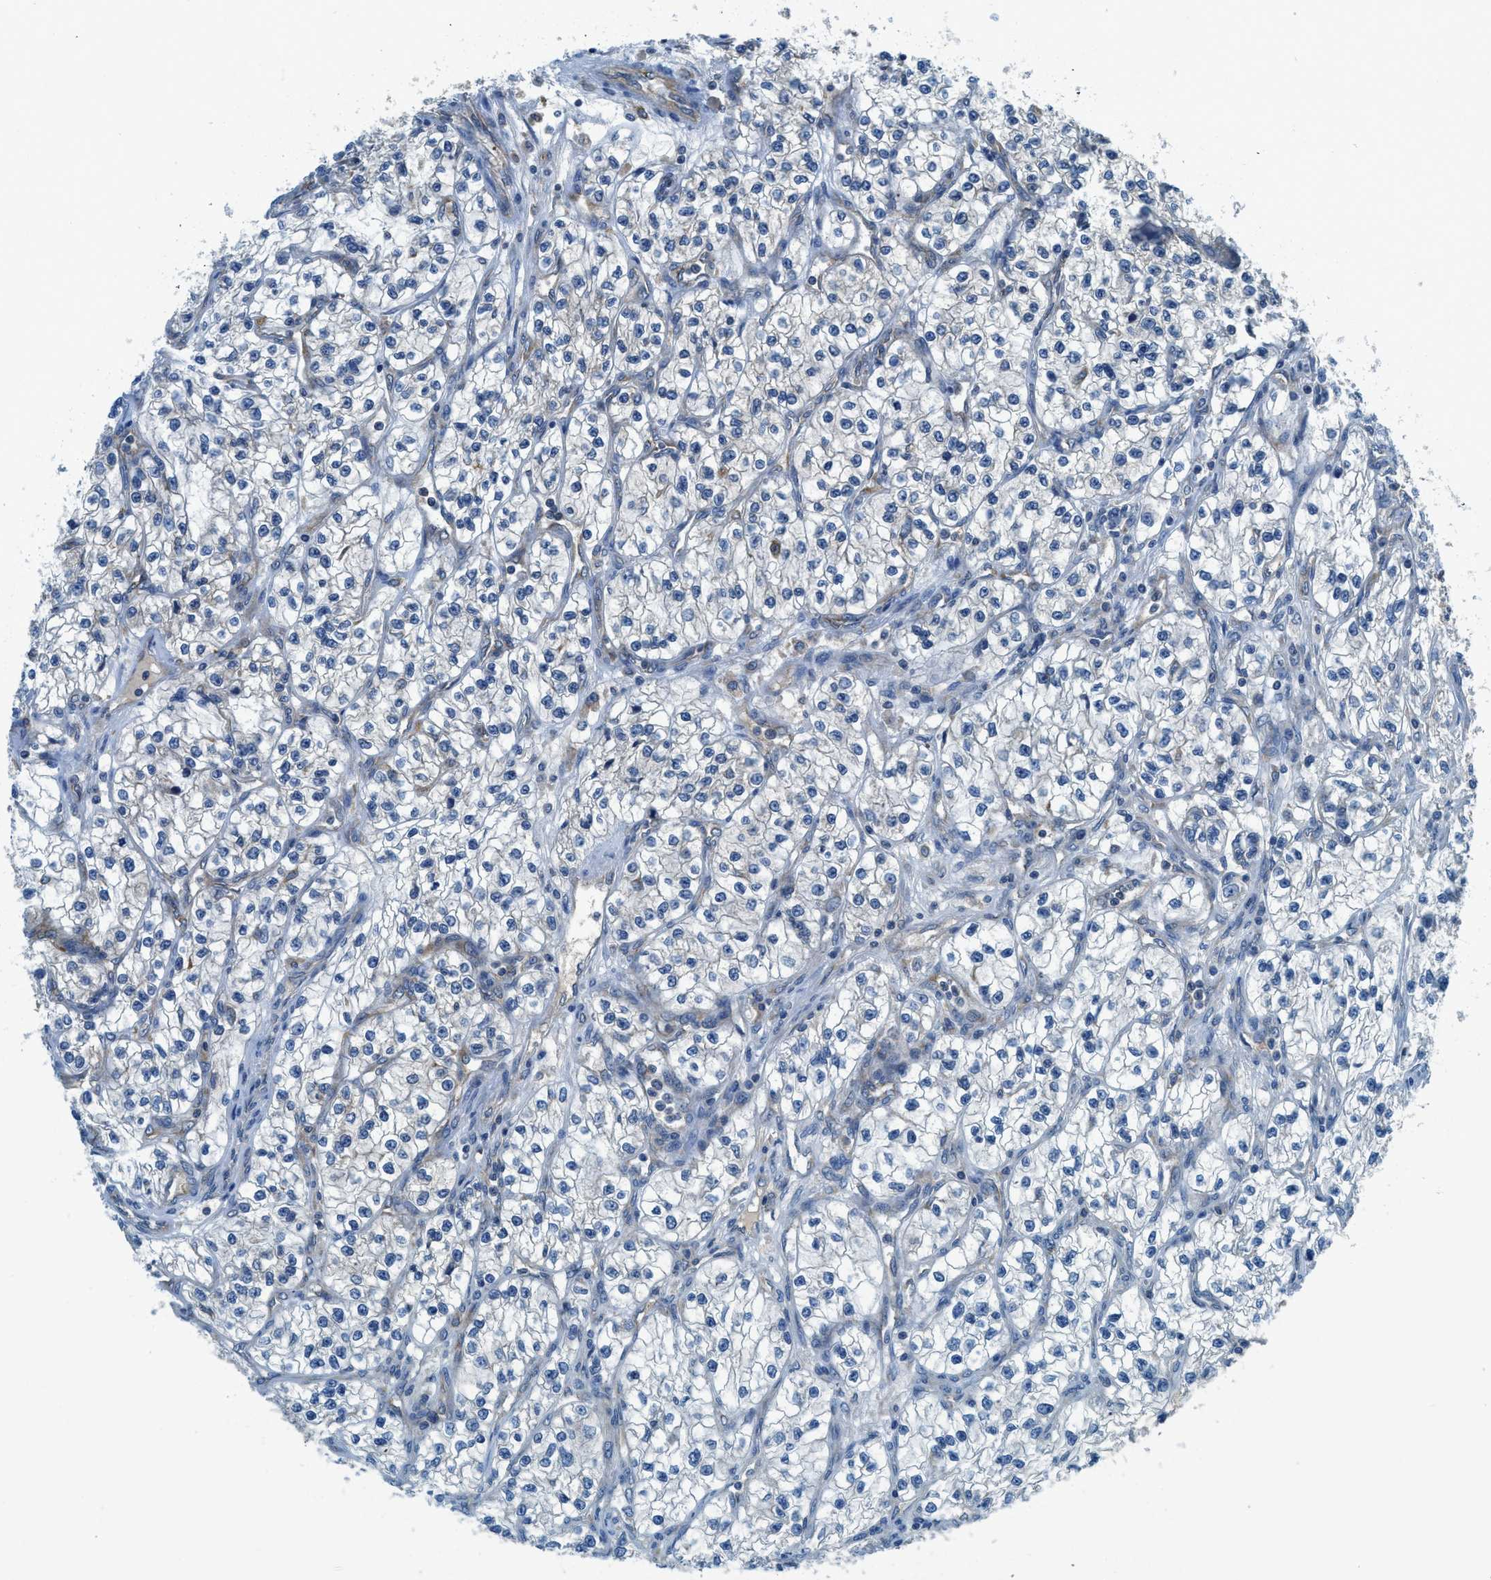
{"staining": {"intensity": "negative", "quantity": "none", "location": "none"}, "tissue": "renal cancer", "cell_type": "Tumor cells", "image_type": "cancer", "snomed": [{"axis": "morphology", "description": "Adenocarcinoma, NOS"}, {"axis": "topography", "description": "Kidney"}], "caption": "The photomicrograph demonstrates no significant staining in tumor cells of adenocarcinoma (renal).", "gene": "BCAP31", "patient": {"sex": "female", "age": 57}}